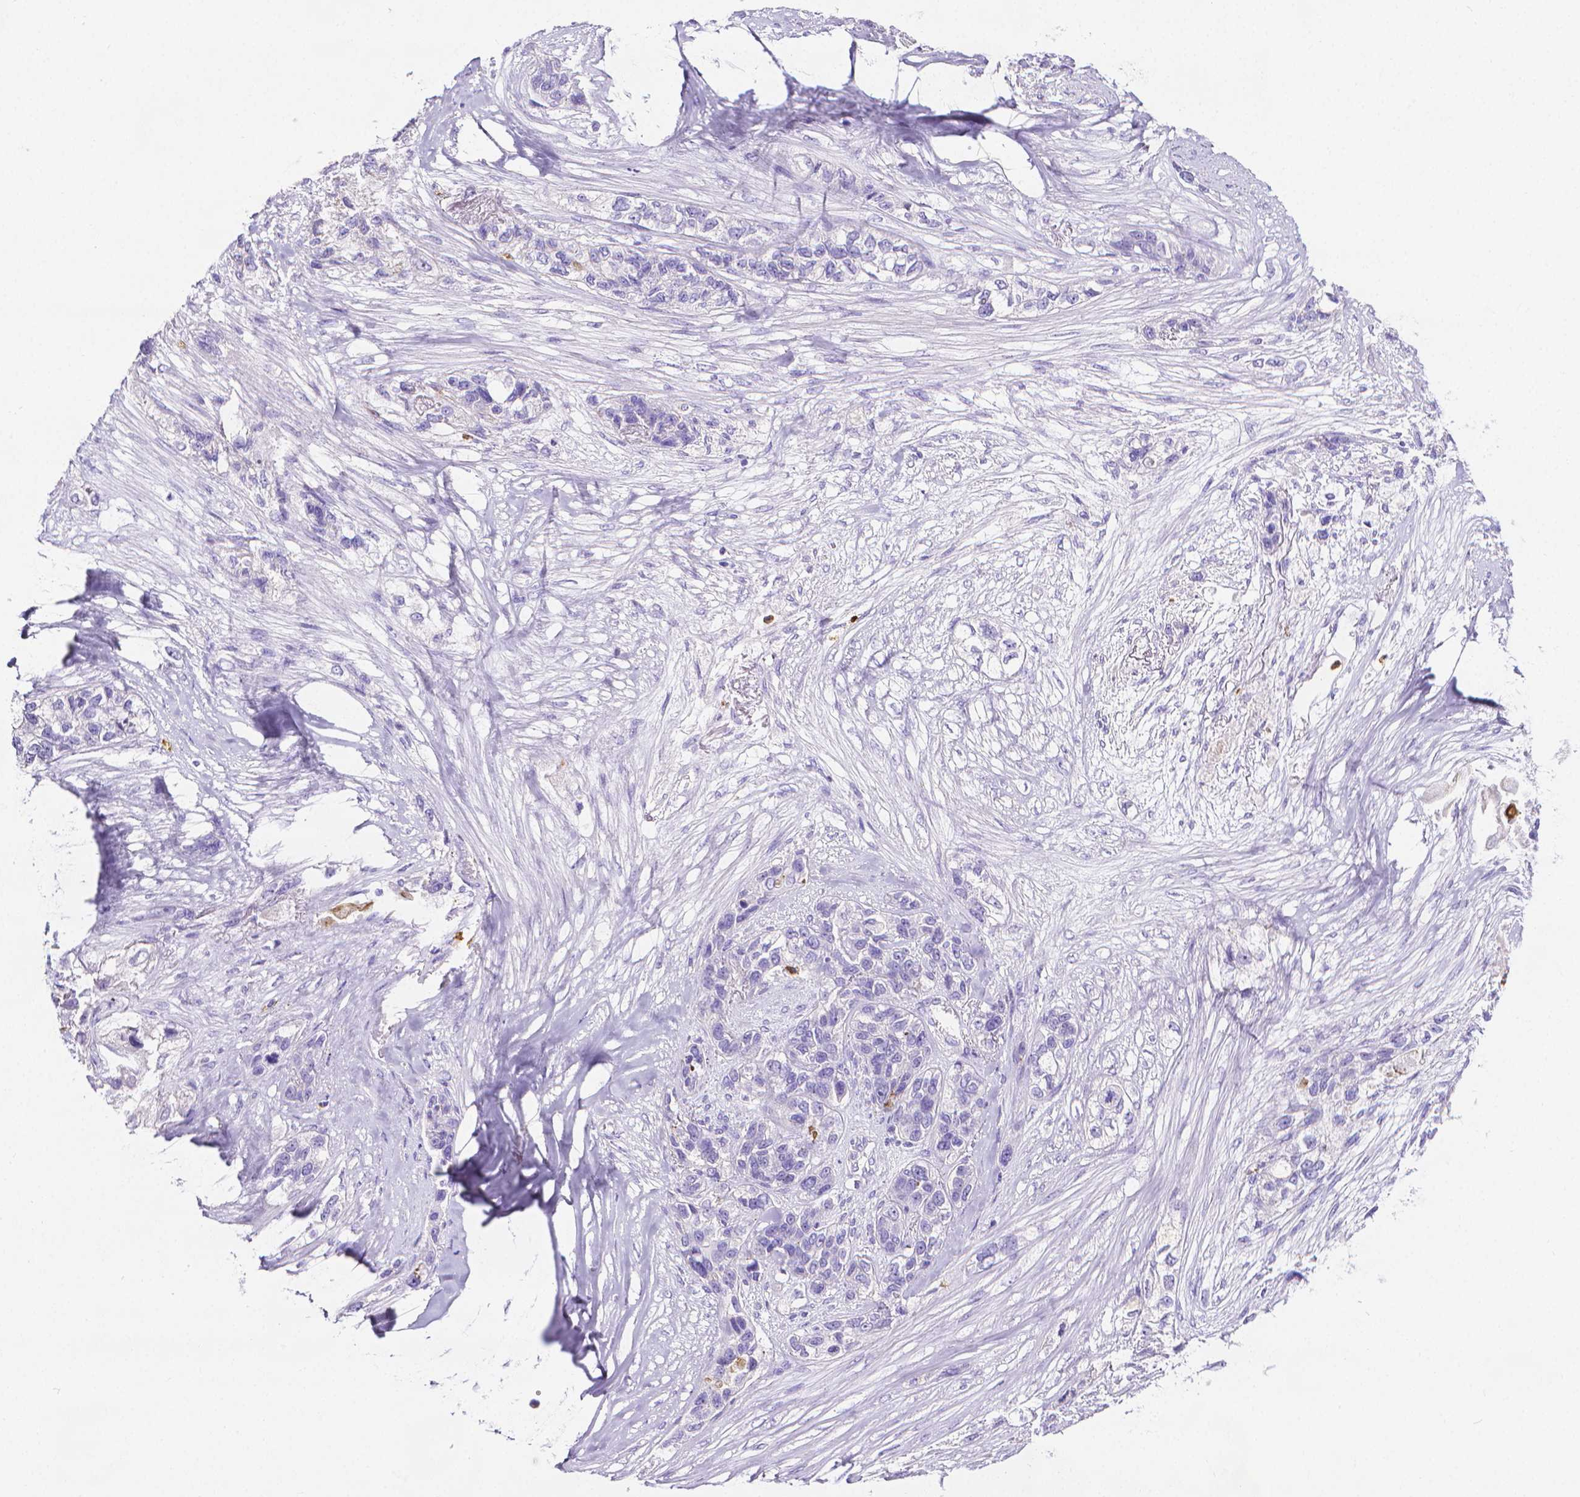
{"staining": {"intensity": "negative", "quantity": "none", "location": "none"}, "tissue": "lung cancer", "cell_type": "Tumor cells", "image_type": "cancer", "snomed": [{"axis": "morphology", "description": "Squamous cell carcinoma, NOS"}, {"axis": "topography", "description": "Lung"}], "caption": "Tumor cells show no significant protein staining in squamous cell carcinoma (lung). (DAB immunohistochemistry (IHC), high magnification).", "gene": "MMP9", "patient": {"sex": "female", "age": 70}}